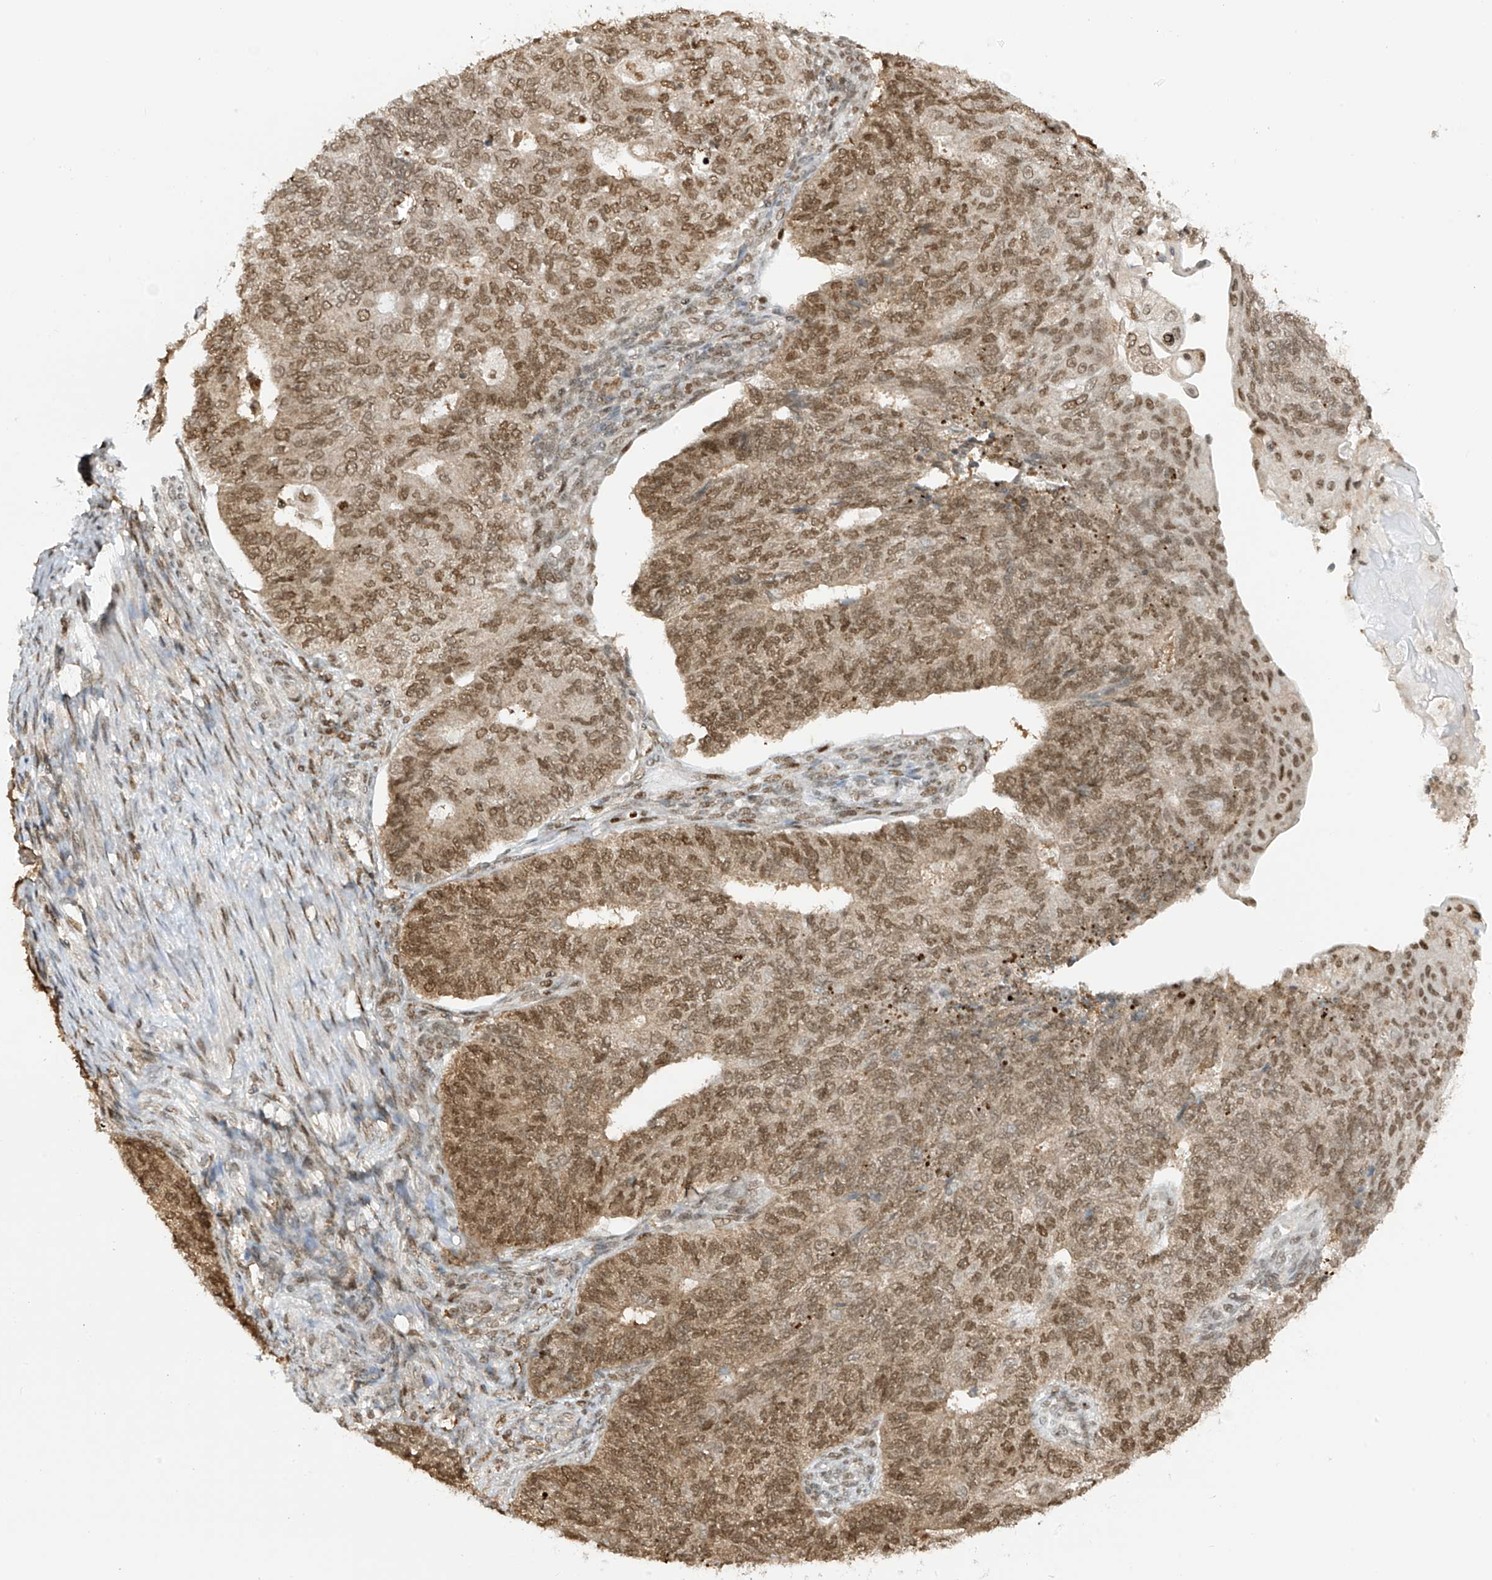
{"staining": {"intensity": "moderate", "quantity": ">75%", "location": "nuclear"}, "tissue": "endometrial cancer", "cell_type": "Tumor cells", "image_type": "cancer", "snomed": [{"axis": "morphology", "description": "Adenocarcinoma, NOS"}, {"axis": "topography", "description": "Endometrium"}], "caption": "The immunohistochemical stain shows moderate nuclear positivity in tumor cells of endometrial cancer (adenocarcinoma) tissue.", "gene": "KPNB1", "patient": {"sex": "female", "age": 32}}